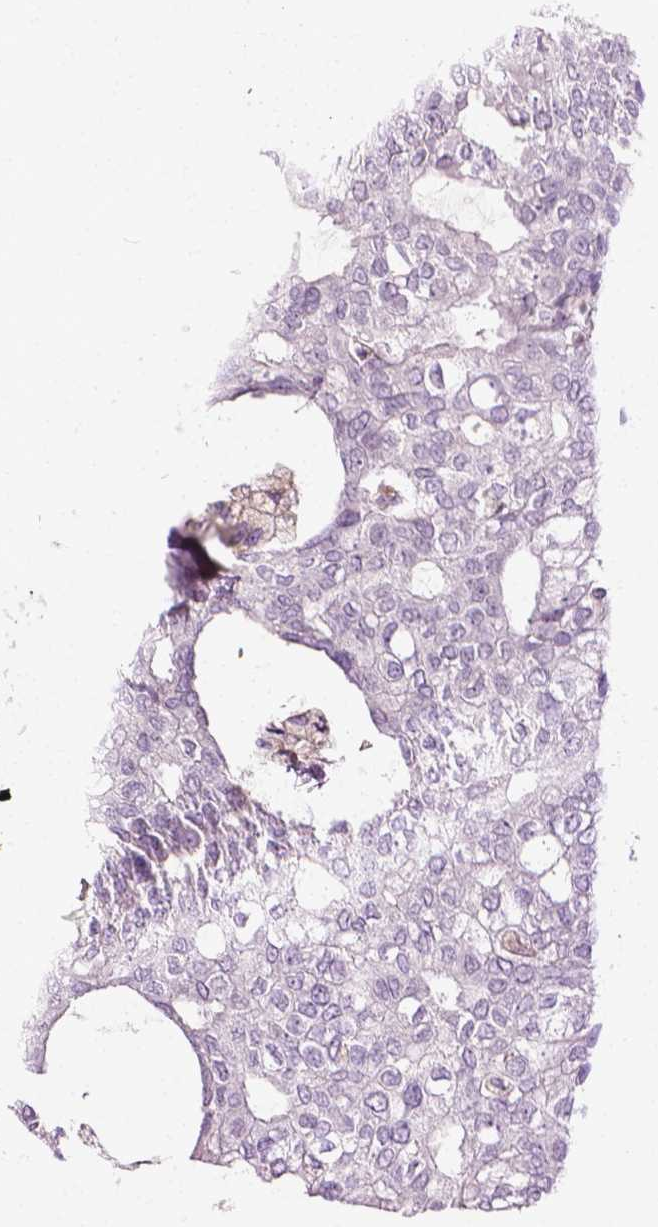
{"staining": {"intensity": "negative", "quantity": "none", "location": "none"}, "tissue": "breast cancer", "cell_type": "Tumor cells", "image_type": "cancer", "snomed": [{"axis": "morphology", "description": "Duct carcinoma"}, {"axis": "topography", "description": "Breast"}], "caption": "DAB (3,3'-diaminobenzidine) immunohistochemical staining of human invasive ductal carcinoma (breast) exhibits no significant expression in tumor cells.", "gene": "KRT73", "patient": {"sex": "female", "age": 40}}